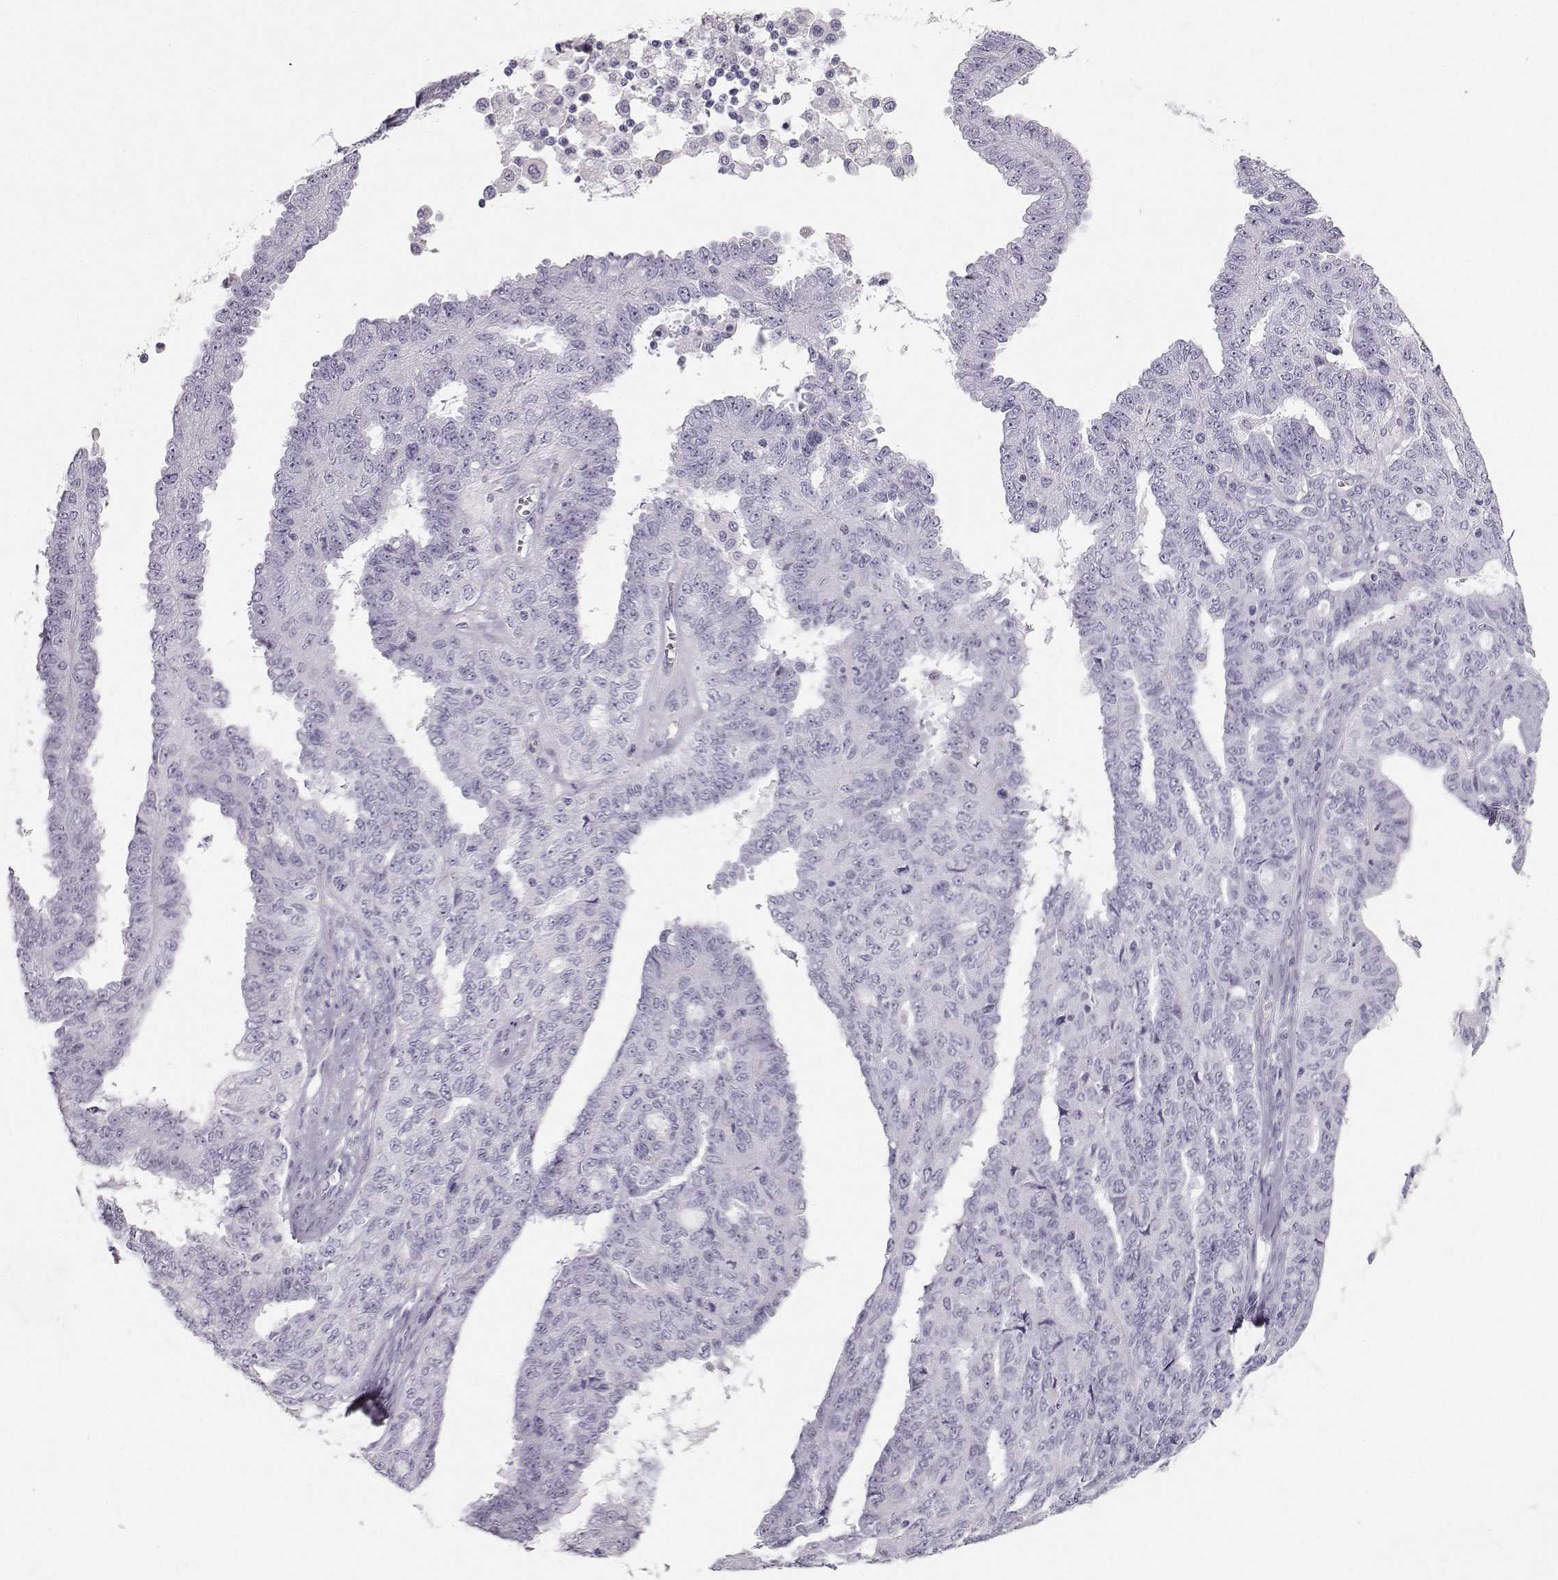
{"staining": {"intensity": "negative", "quantity": "none", "location": "none"}, "tissue": "ovarian cancer", "cell_type": "Tumor cells", "image_type": "cancer", "snomed": [{"axis": "morphology", "description": "Cystadenocarcinoma, serous, NOS"}, {"axis": "topography", "description": "Ovary"}], "caption": "The immunohistochemistry (IHC) photomicrograph has no significant staining in tumor cells of serous cystadenocarcinoma (ovarian) tissue.", "gene": "CASR", "patient": {"sex": "female", "age": 71}}